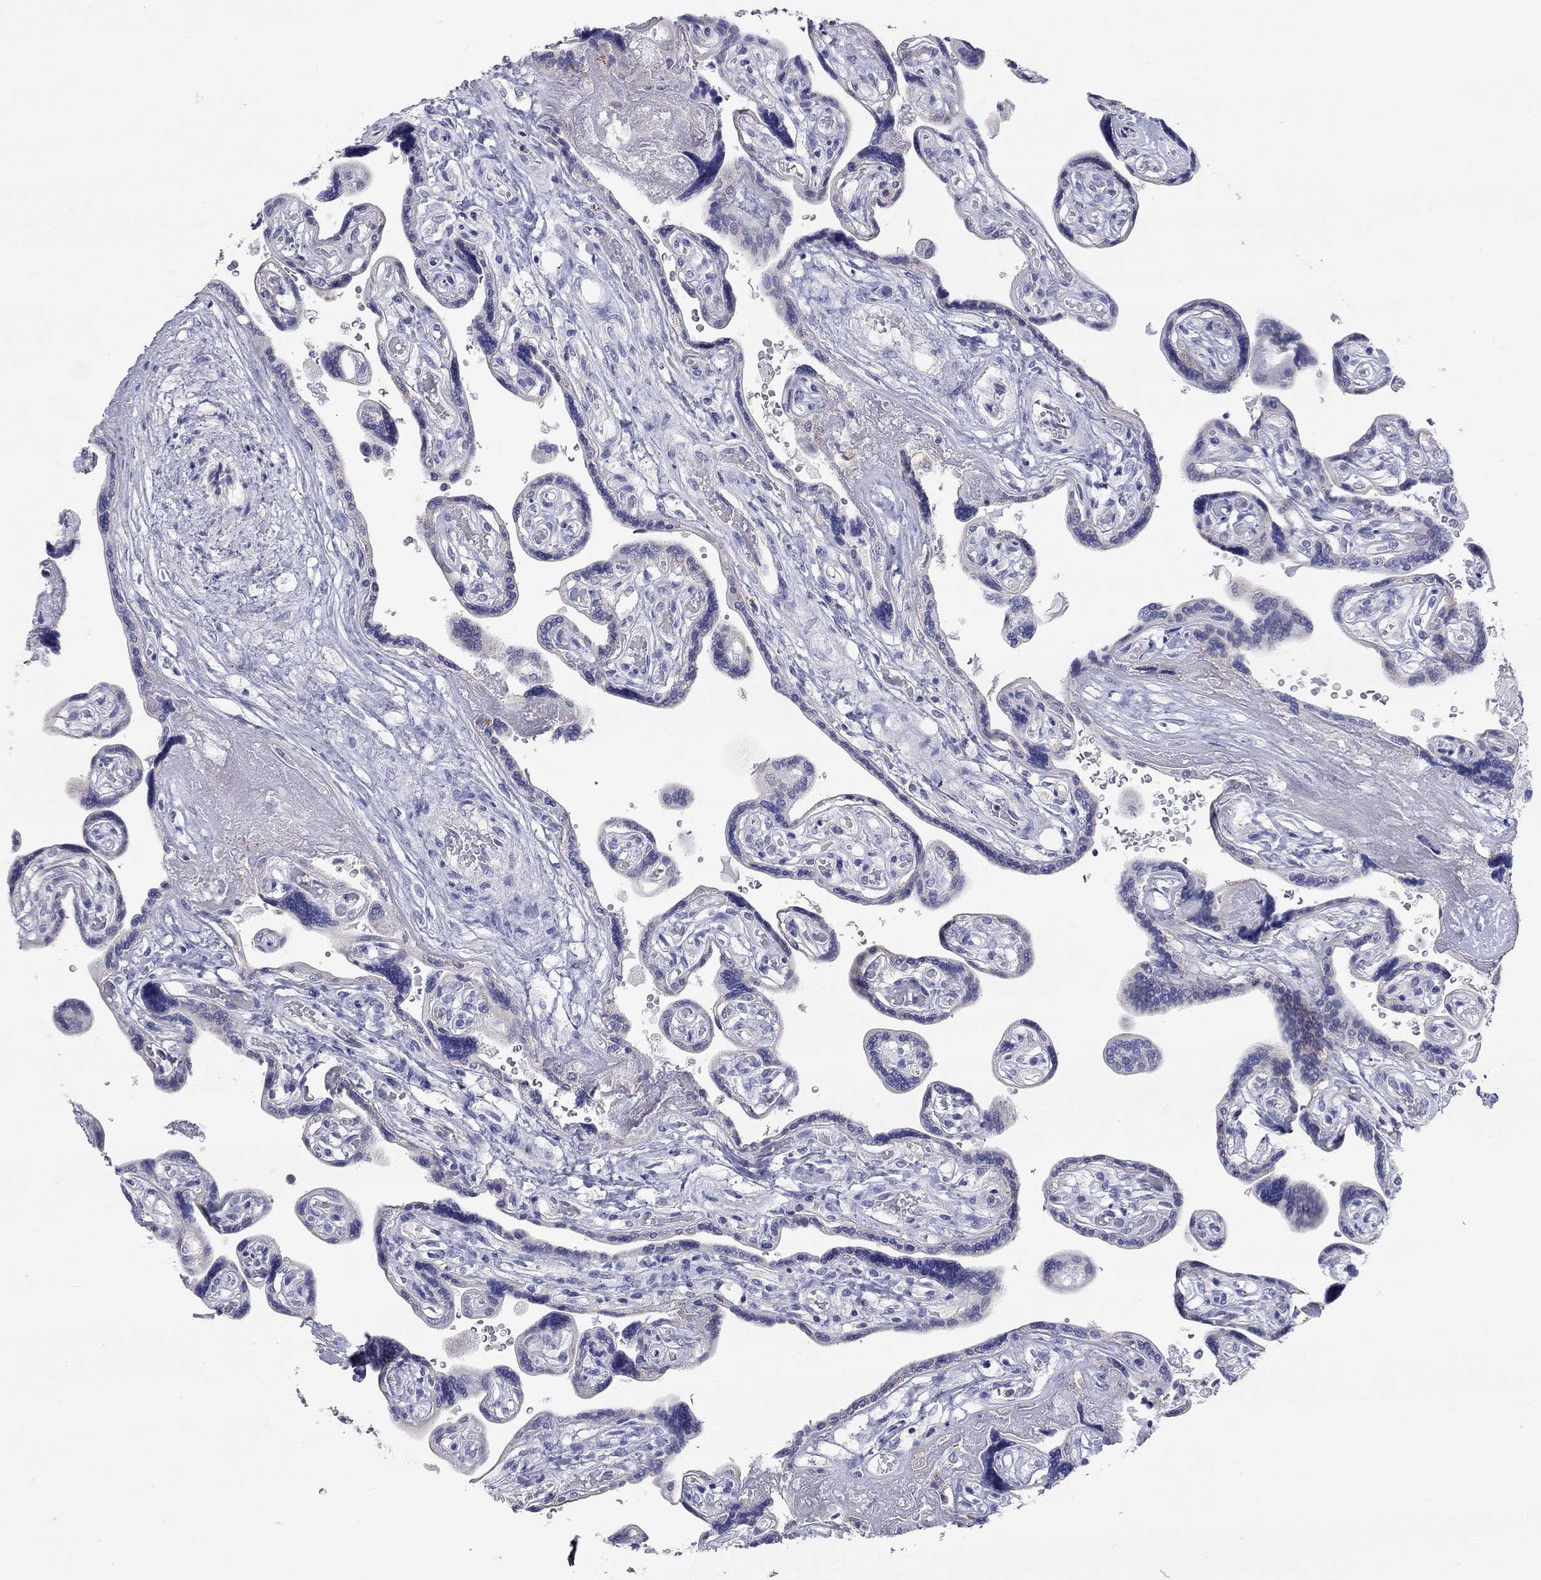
{"staining": {"intensity": "negative", "quantity": "none", "location": "none"}, "tissue": "placenta", "cell_type": "Decidual cells", "image_type": "normal", "snomed": [{"axis": "morphology", "description": "Normal tissue, NOS"}, {"axis": "topography", "description": "Placenta"}], "caption": "Immunohistochemistry (IHC) of unremarkable placenta demonstrates no staining in decidual cells. Brightfield microscopy of immunohistochemistry stained with DAB (3,3'-diaminobenzidine) (brown) and hematoxylin (blue), captured at high magnification.", "gene": "ST7L", "patient": {"sex": "female", "age": 32}}